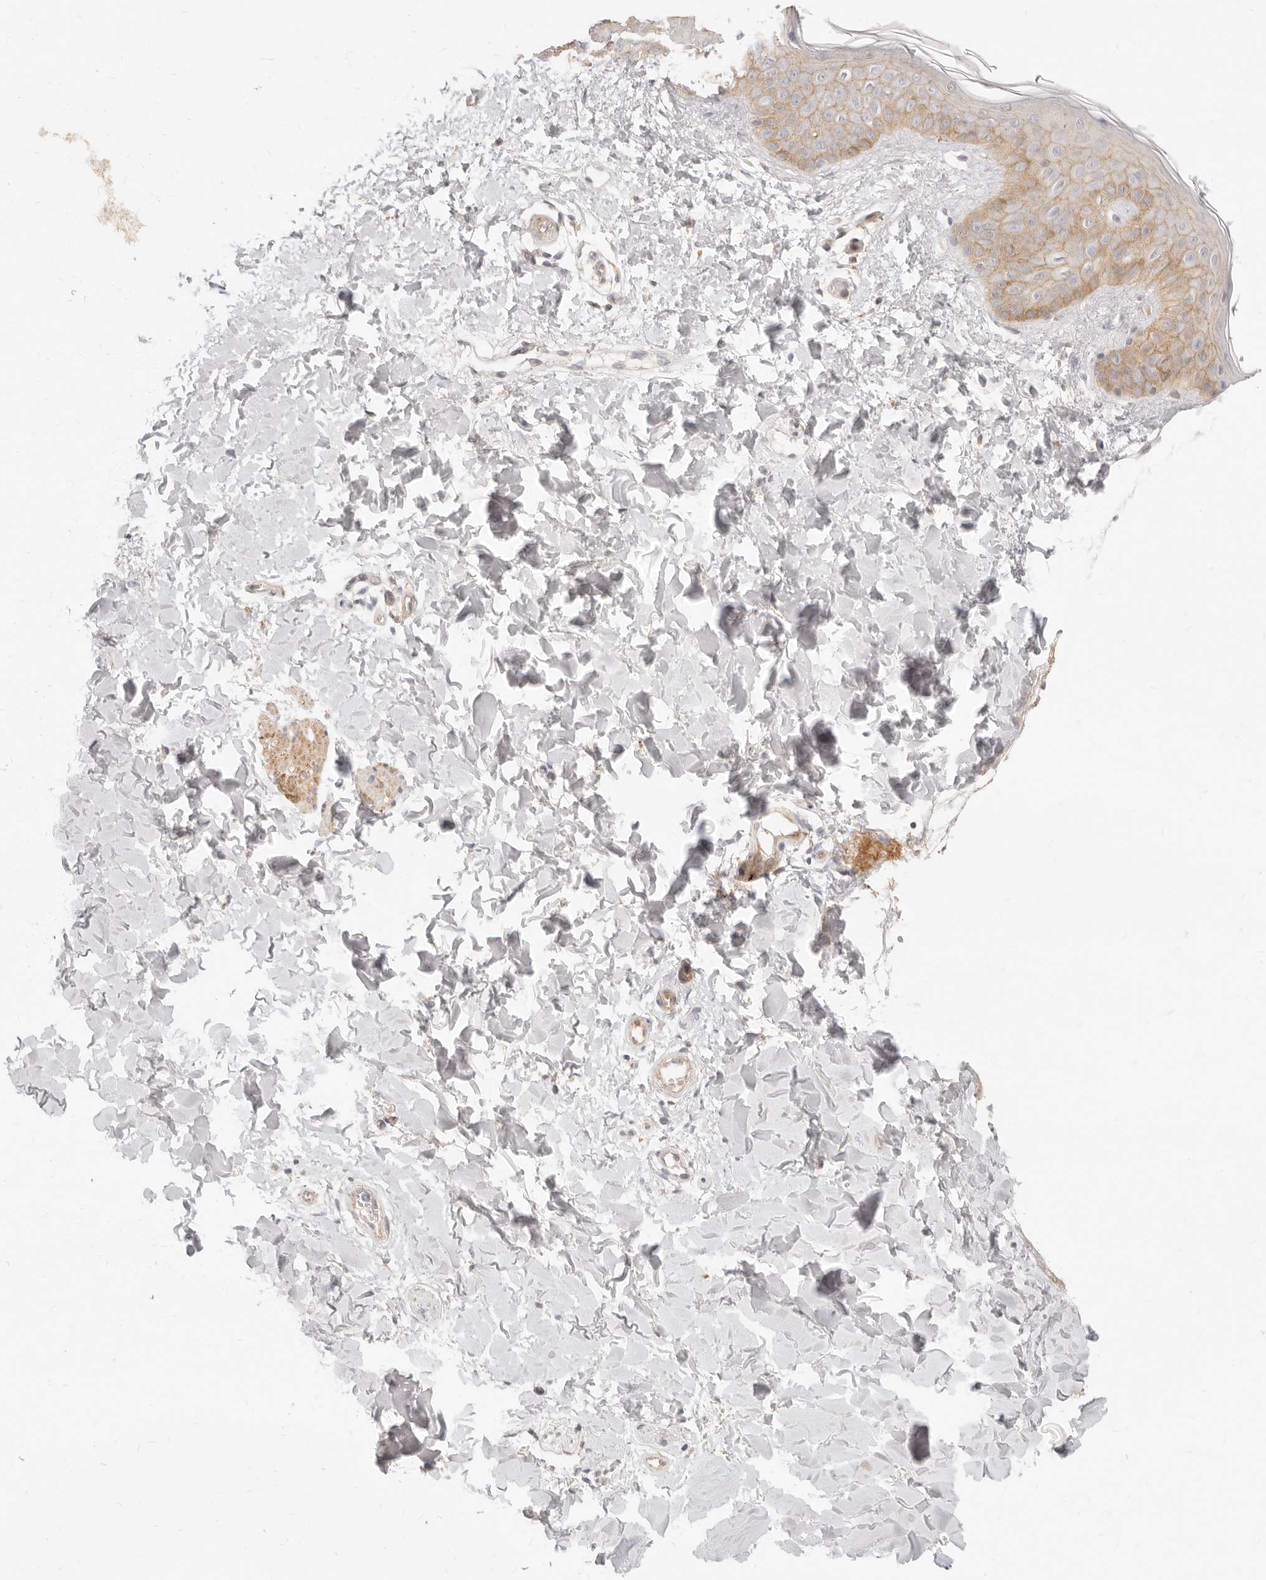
{"staining": {"intensity": "negative", "quantity": "none", "location": "none"}, "tissue": "skin", "cell_type": "Fibroblasts", "image_type": "normal", "snomed": [{"axis": "morphology", "description": "Normal tissue, NOS"}, {"axis": "morphology", "description": "Neoplasm, benign, NOS"}, {"axis": "topography", "description": "Skin"}, {"axis": "topography", "description": "Soft tissue"}], "caption": "IHC image of benign skin: skin stained with DAB (3,3'-diaminobenzidine) shows no significant protein expression in fibroblasts. The staining is performed using DAB brown chromogen with nuclei counter-stained in using hematoxylin.", "gene": "UBXN10", "patient": {"sex": "male", "age": 26}}